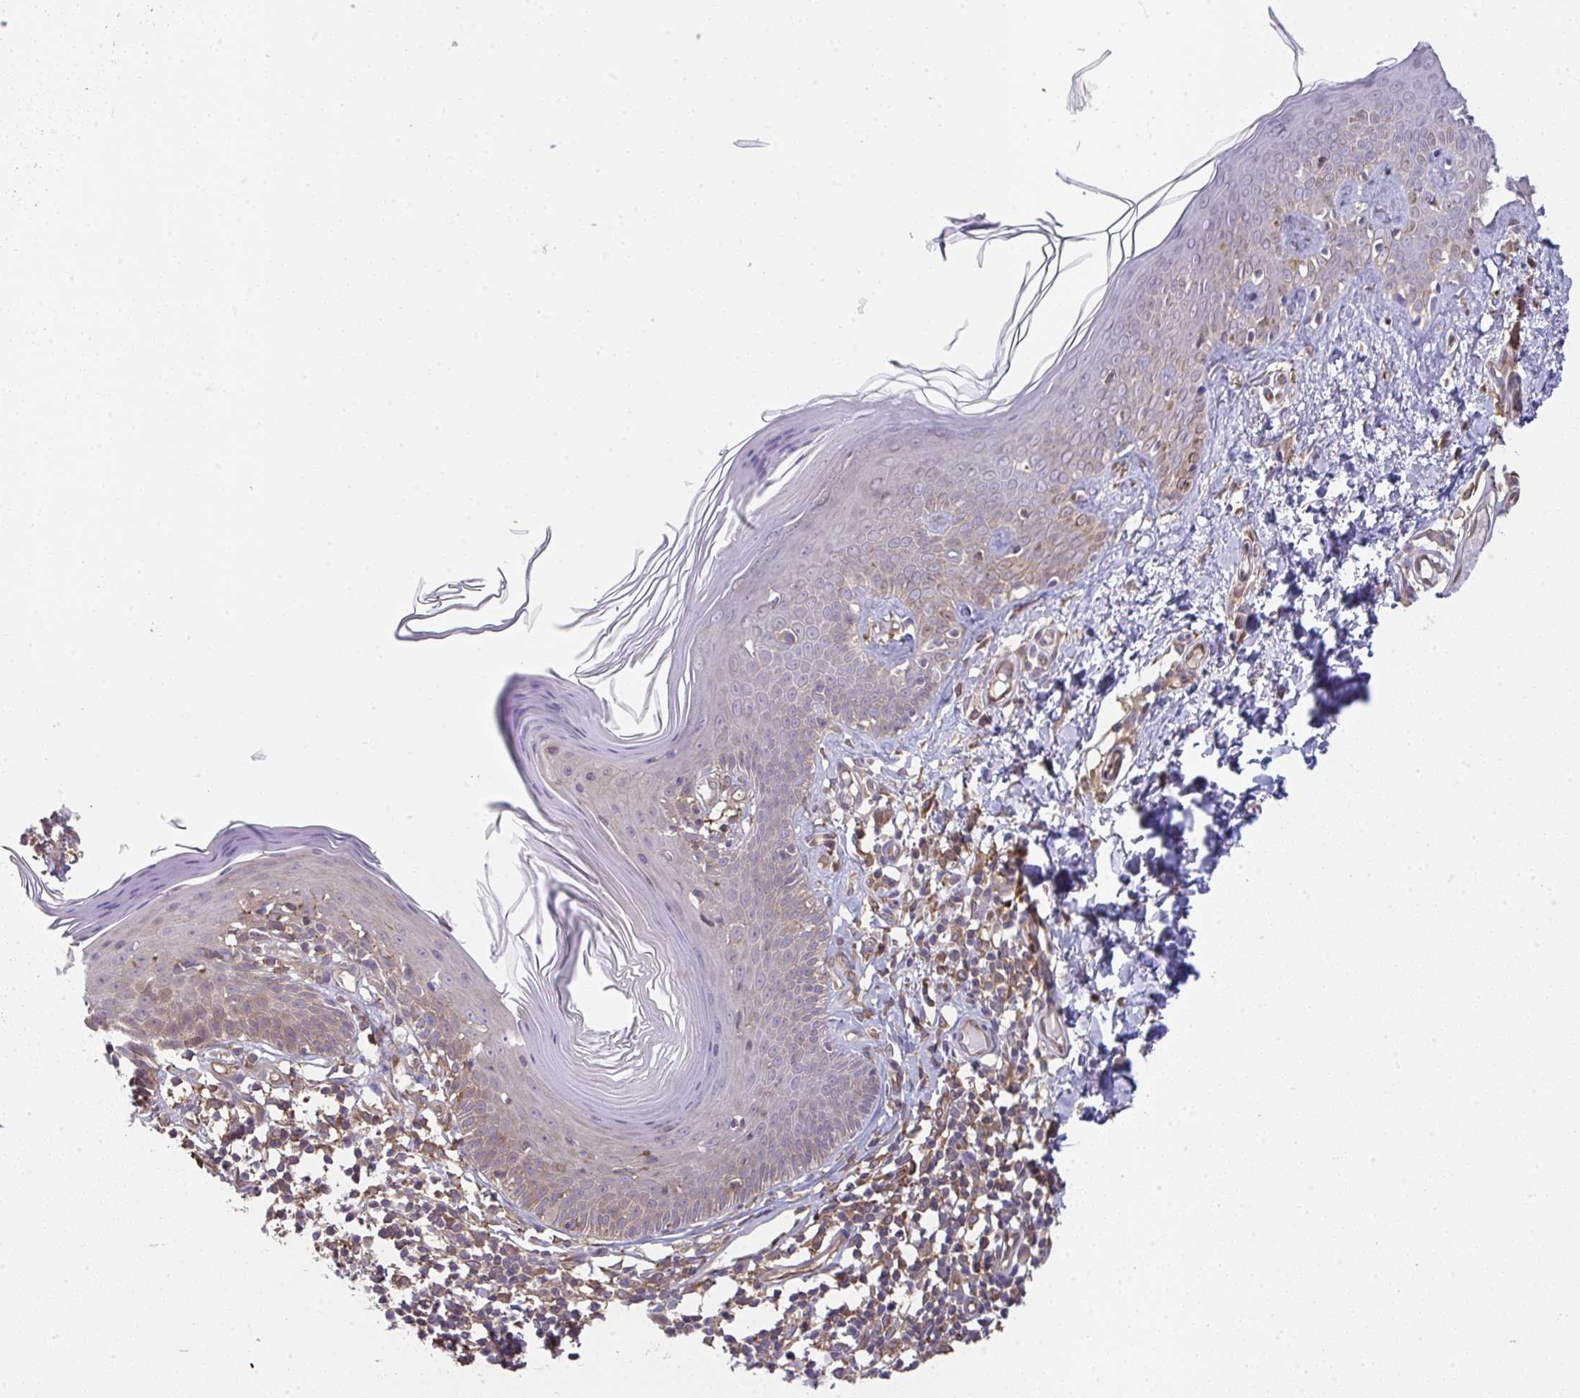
{"staining": {"intensity": "moderate", "quantity": "<25%", "location": "cytoplasmic/membranous,nuclear"}, "tissue": "skin", "cell_type": "Fibroblasts", "image_type": "normal", "snomed": [{"axis": "morphology", "description": "Normal tissue, NOS"}, {"axis": "topography", "description": "Skin"}, {"axis": "topography", "description": "Peripheral nerve tissue"}], "caption": "An IHC image of normal tissue is shown. Protein staining in brown highlights moderate cytoplasmic/membranous,nuclear positivity in skin within fibroblasts.", "gene": "ALDH16A1", "patient": {"sex": "female", "age": 45}}